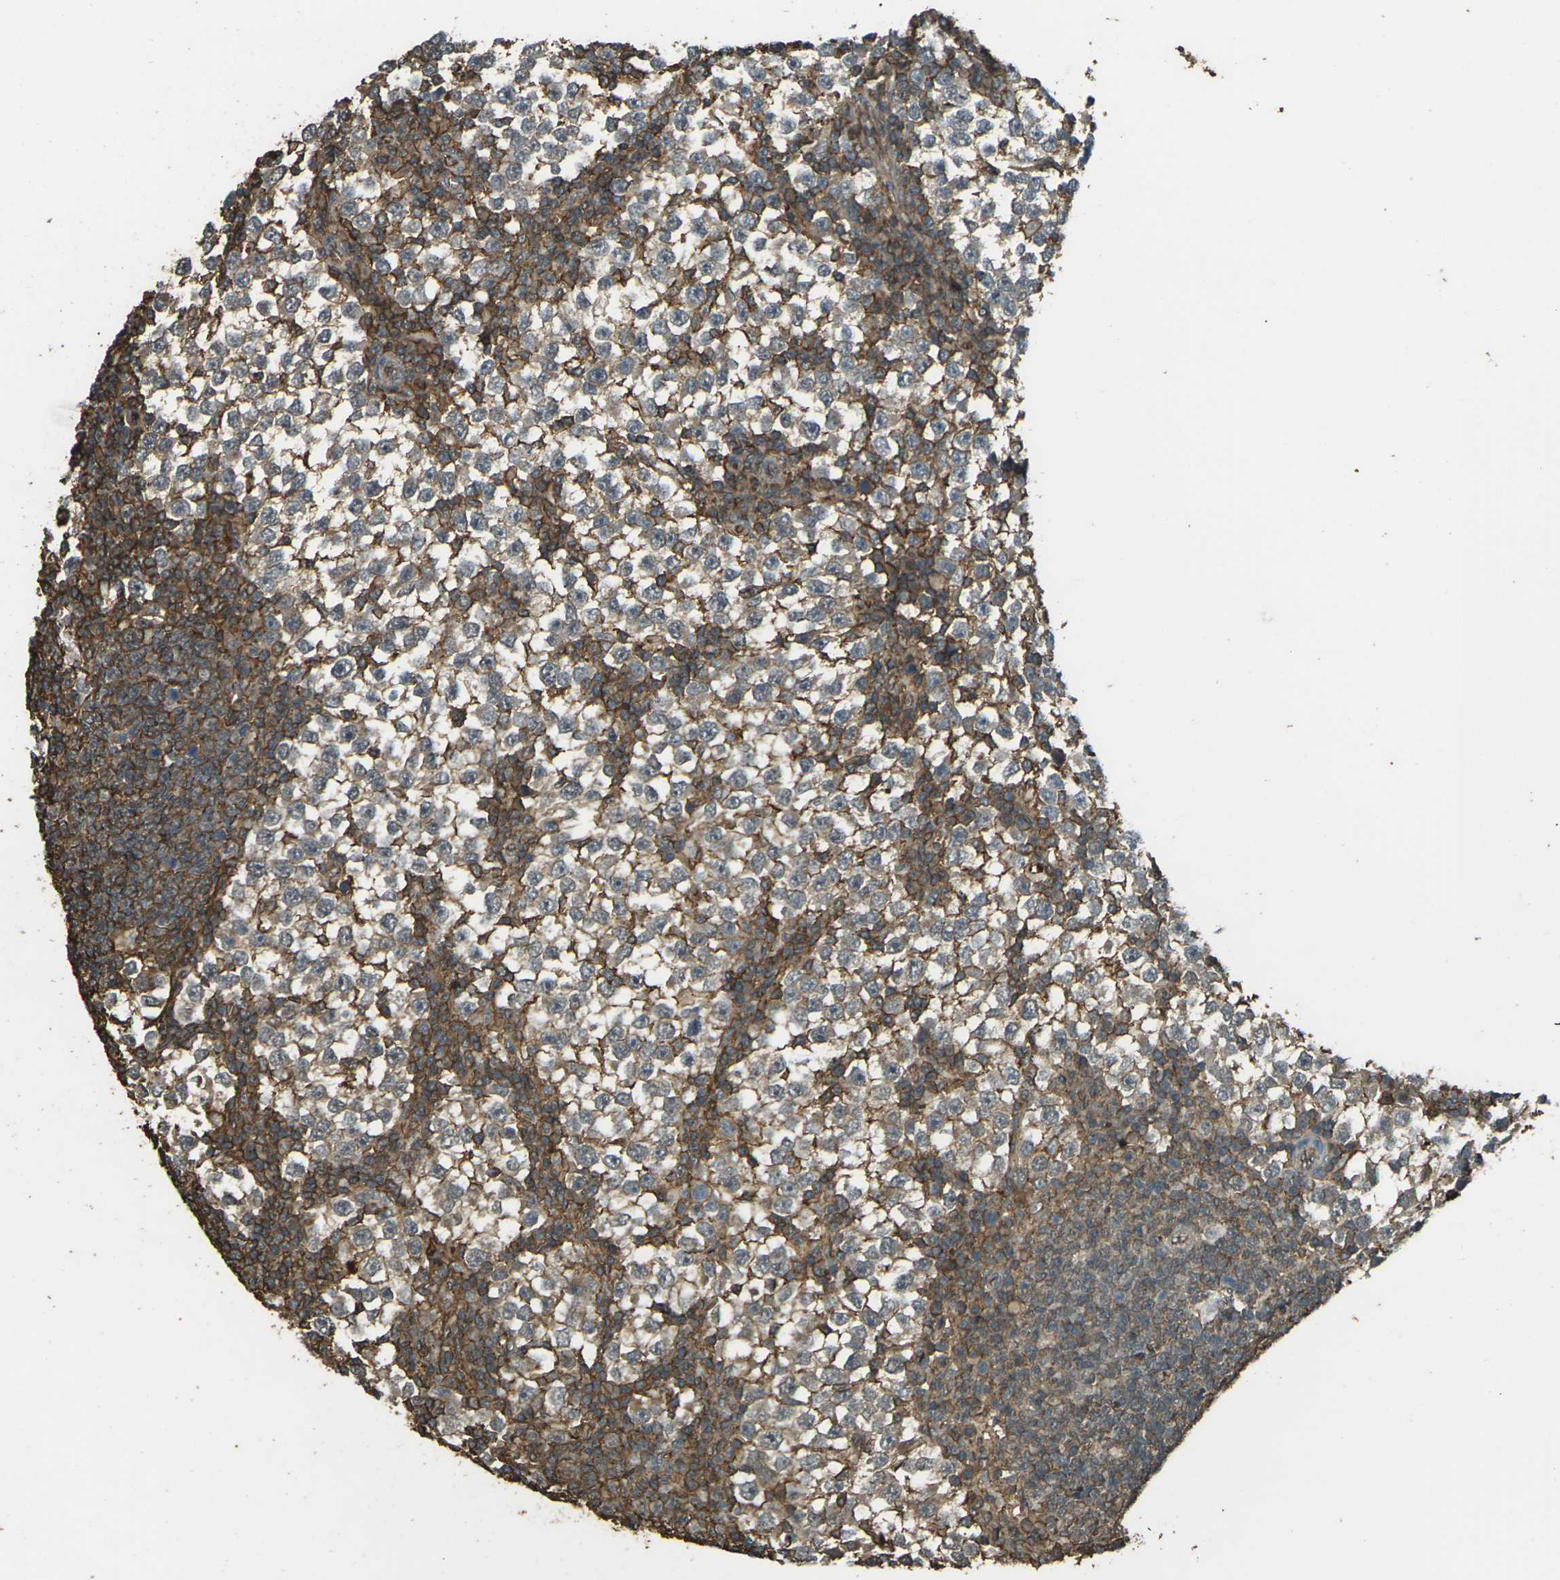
{"staining": {"intensity": "strong", "quantity": "25%-75%", "location": "cytoplasmic/membranous"}, "tissue": "testis cancer", "cell_type": "Tumor cells", "image_type": "cancer", "snomed": [{"axis": "morphology", "description": "Seminoma, NOS"}, {"axis": "topography", "description": "Testis"}], "caption": "The image reveals a brown stain indicating the presence of a protein in the cytoplasmic/membranous of tumor cells in testis cancer (seminoma). The staining is performed using DAB (3,3'-diaminobenzidine) brown chromogen to label protein expression. The nuclei are counter-stained blue using hematoxylin.", "gene": "CYP1B1", "patient": {"sex": "male", "age": 65}}